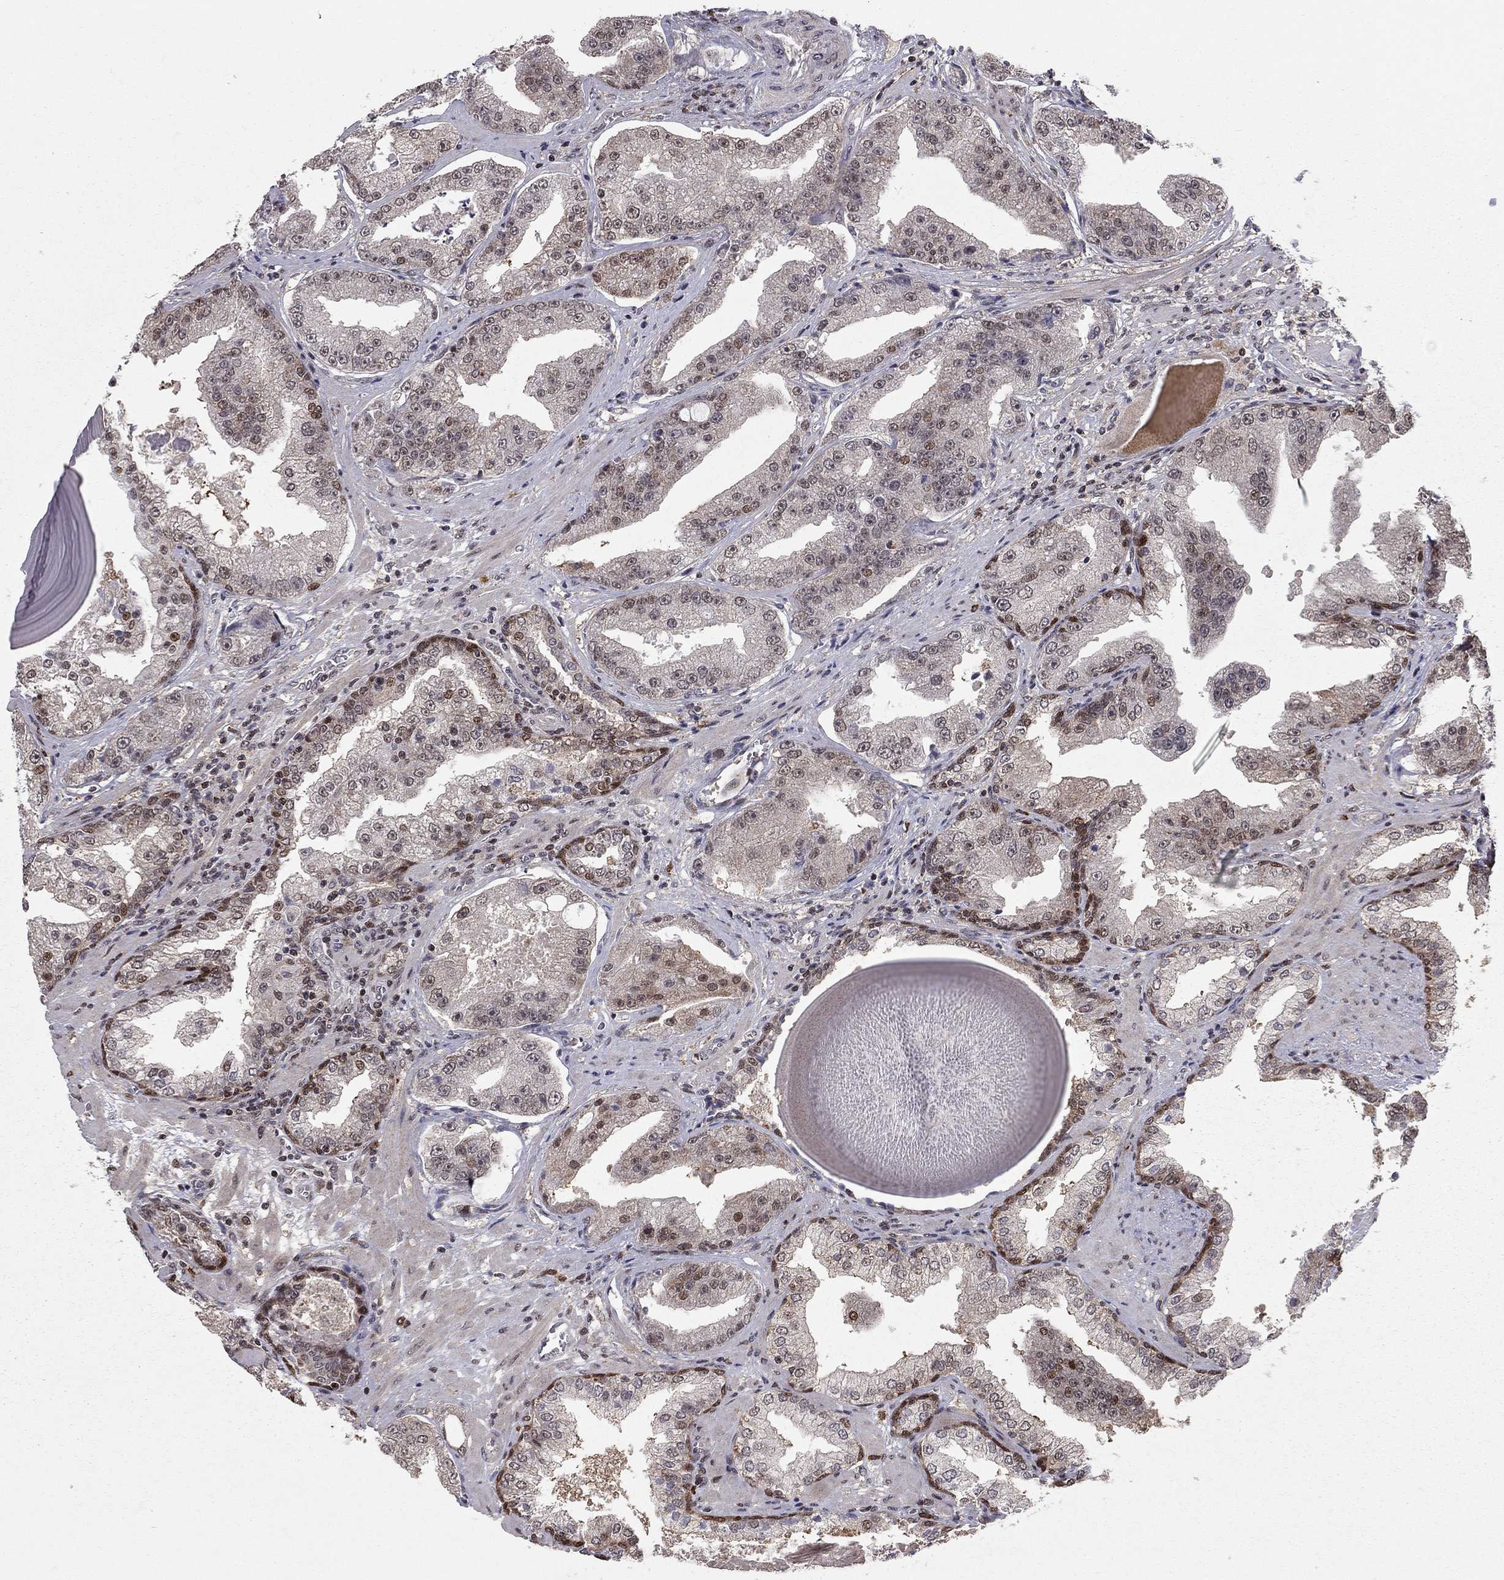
{"staining": {"intensity": "moderate", "quantity": "<25%", "location": "nuclear"}, "tissue": "prostate cancer", "cell_type": "Tumor cells", "image_type": "cancer", "snomed": [{"axis": "morphology", "description": "Adenocarcinoma, Low grade"}, {"axis": "topography", "description": "Prostate"}], "caption": "DAB immunohistochemical staining of prostate cancer (low-grade adenocarcinoma) shows moderate nuclear protein positivity in about <25% of tumor cells.", "gene": "HDAC3", "patient": {"sex": "male", "age": 62}}